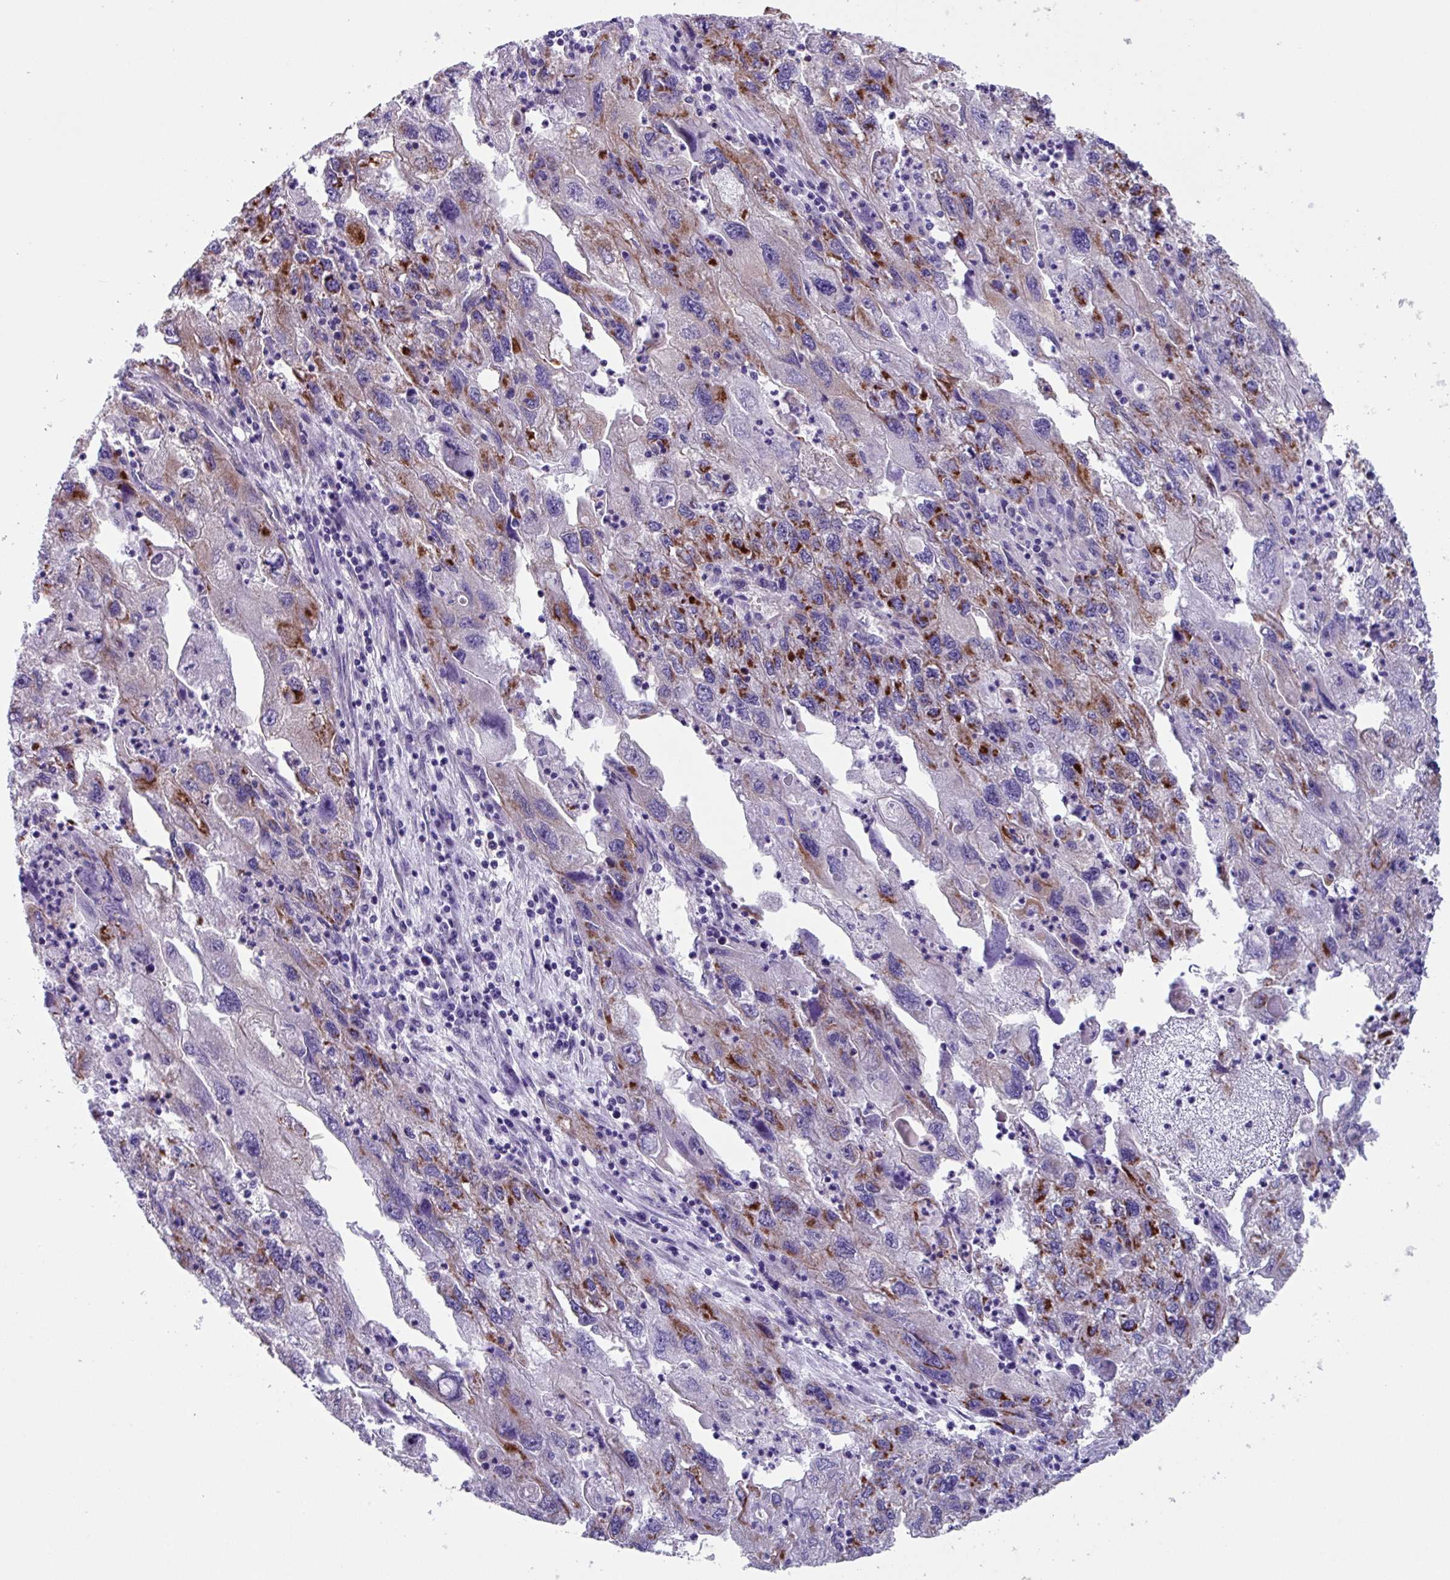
{"staining": {"intensity": "strong", "quantity": "25%-75%", "location": "cytoplasmic/membranous"}, "tissue": "endometrial cancer", "cell_type": "Tumor cells", "image_type": "cancer", "snomed": [{"axis": "morphology", "description": "Adenocarcinoma, NOS"}, {"axis": "topography", "description": "Endometrium"}], "caption": "Endometrial cancer was stained to show a protein in brown. There is high levels of strong cytoplasmic/membranous expression in about 25%-75% of tumor cells.", "gene": "OTULIN", "patient": {"sex": "female", "age": 49}}